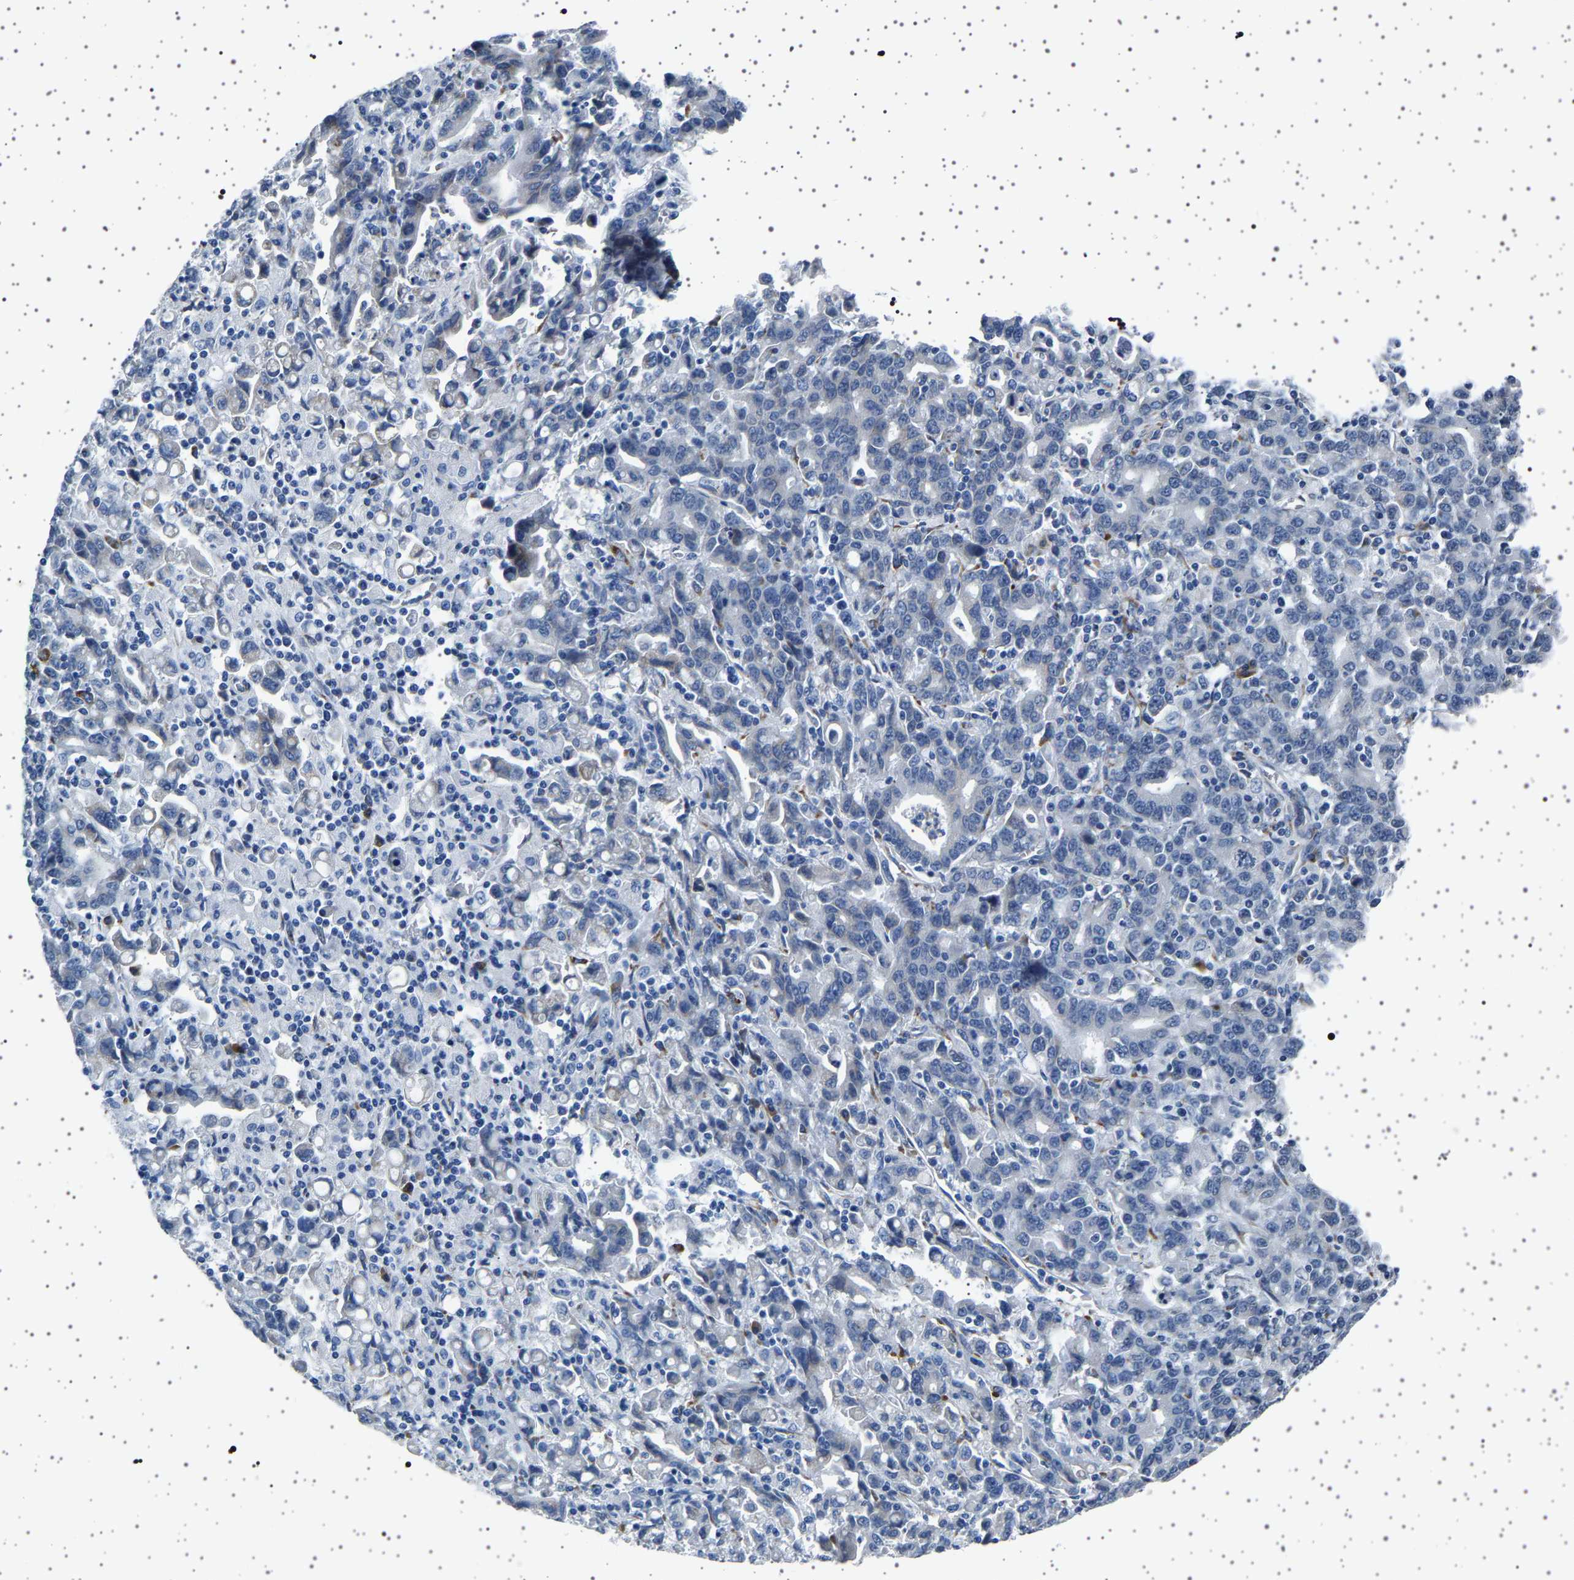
{"staining": {"intensity": "negative", "quantity": "none", "location": "none"}, "tissue": "stomach cancer", "cell_type": "Tumor cells", "image_type": "cancer", "snomed": [{"axis": "morphology", "description": "Adenocarcinoma, NOS"}, {"axis": "topography", "description": "Stomach, upper"}], "caption": "Photomicrograph shows no protein expression in tumor cells of stomach cancer (adenocarcinoma) tissue.", "gene": "FTCD", "patient": {"sex": "male", "age": 69}}